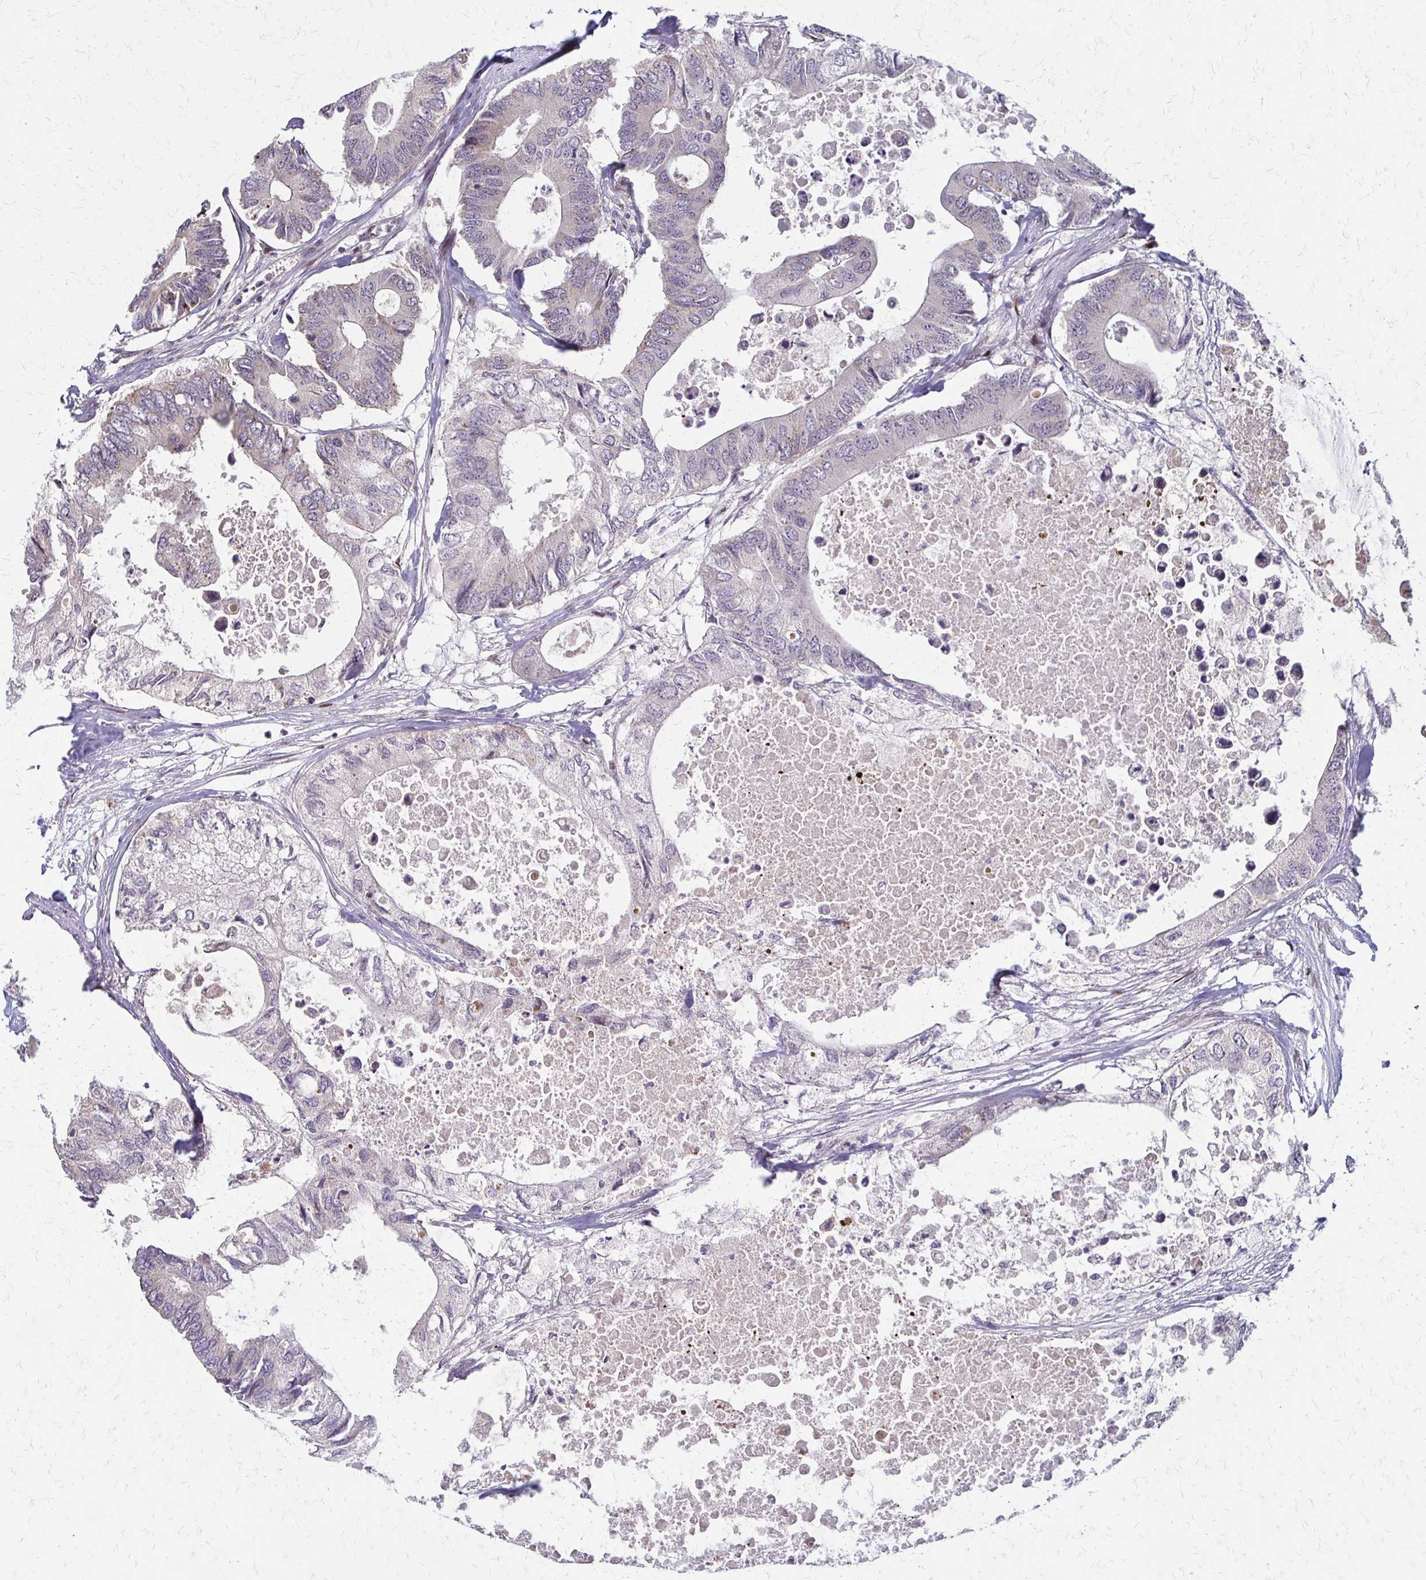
{"staining": {"intensity": "weak", "quantity": "25%-75%", "location": "cytoplasmic/membranous"}, "tissue": "colorectal cancer", "cell_type": "Tumor cells", "image_type": "cancer", "snomed": [{"axis": "morphology", "description": "Adenocarcinoma, NOS"}, {"axis": "topography", "description": "Colon"}], "caption": "The micrograph reveals staining of colorectal cancer (adenocarcinoma), revealing weak cytoplasmic/membranous protein positivity (brown color) within tumor cells.", "gene": "TRIR", "patient": {"sex": "male", "age": 71}}